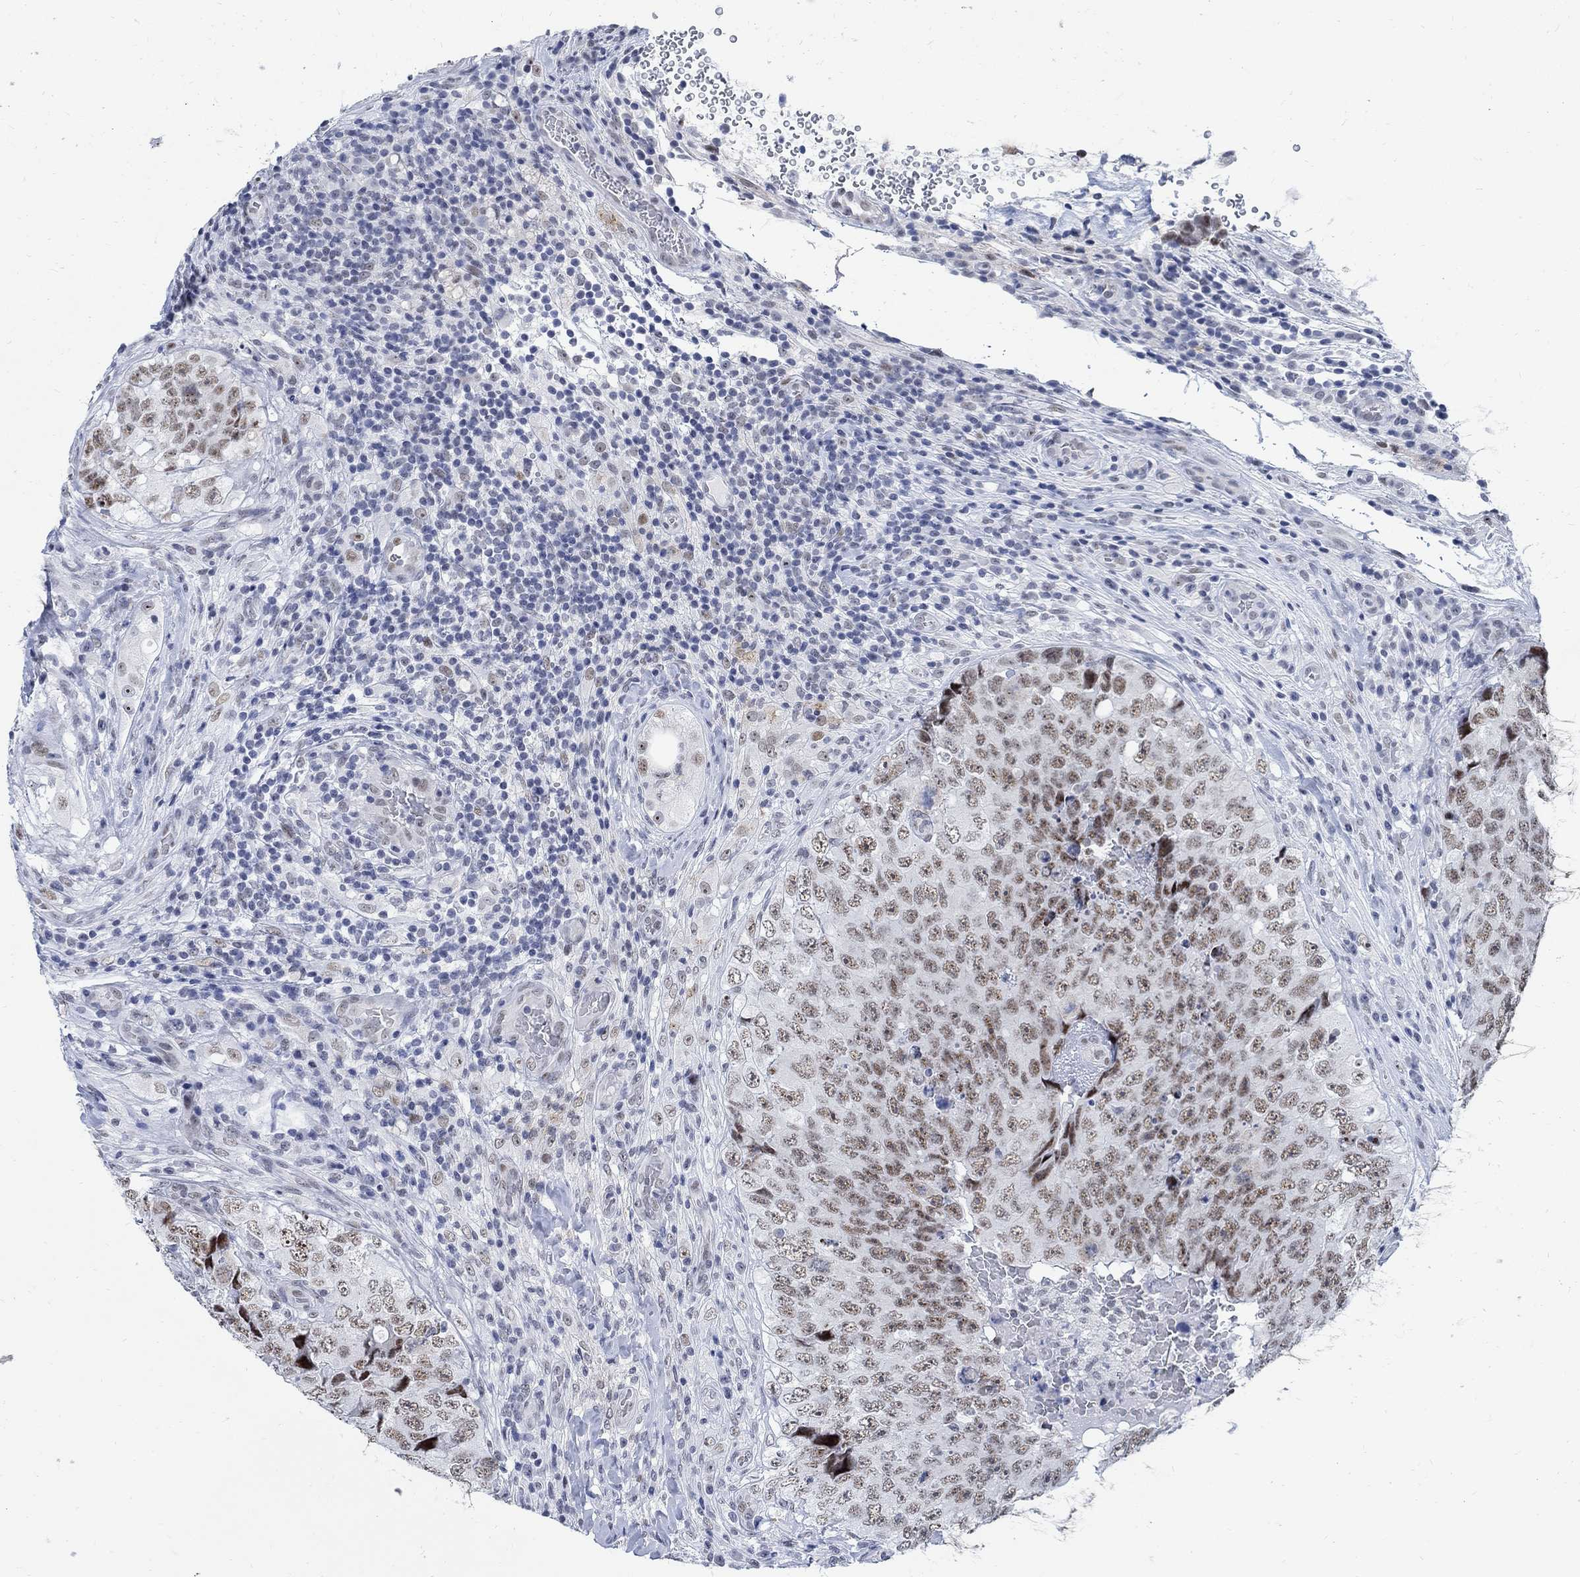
{"staining": {"intensity": "weak", "quantity": ">75%", "location": "nuclear"}, "tissue": "testis cancer", "cell_type": "Tumor cells", "image_type": "cancer", "snomed": [{"axis": "morphology", "description": "Seminoma, NOS"}, {"axis": "topography", "description": "Testis"}], "caption": "This is a micrograph of immunohistochemistry staining of testis seminoma, which shows weak positivity in the nuclear of tumor cells.", "gene": "DLK1", "patient": {"sex": "male", "age": 34}}